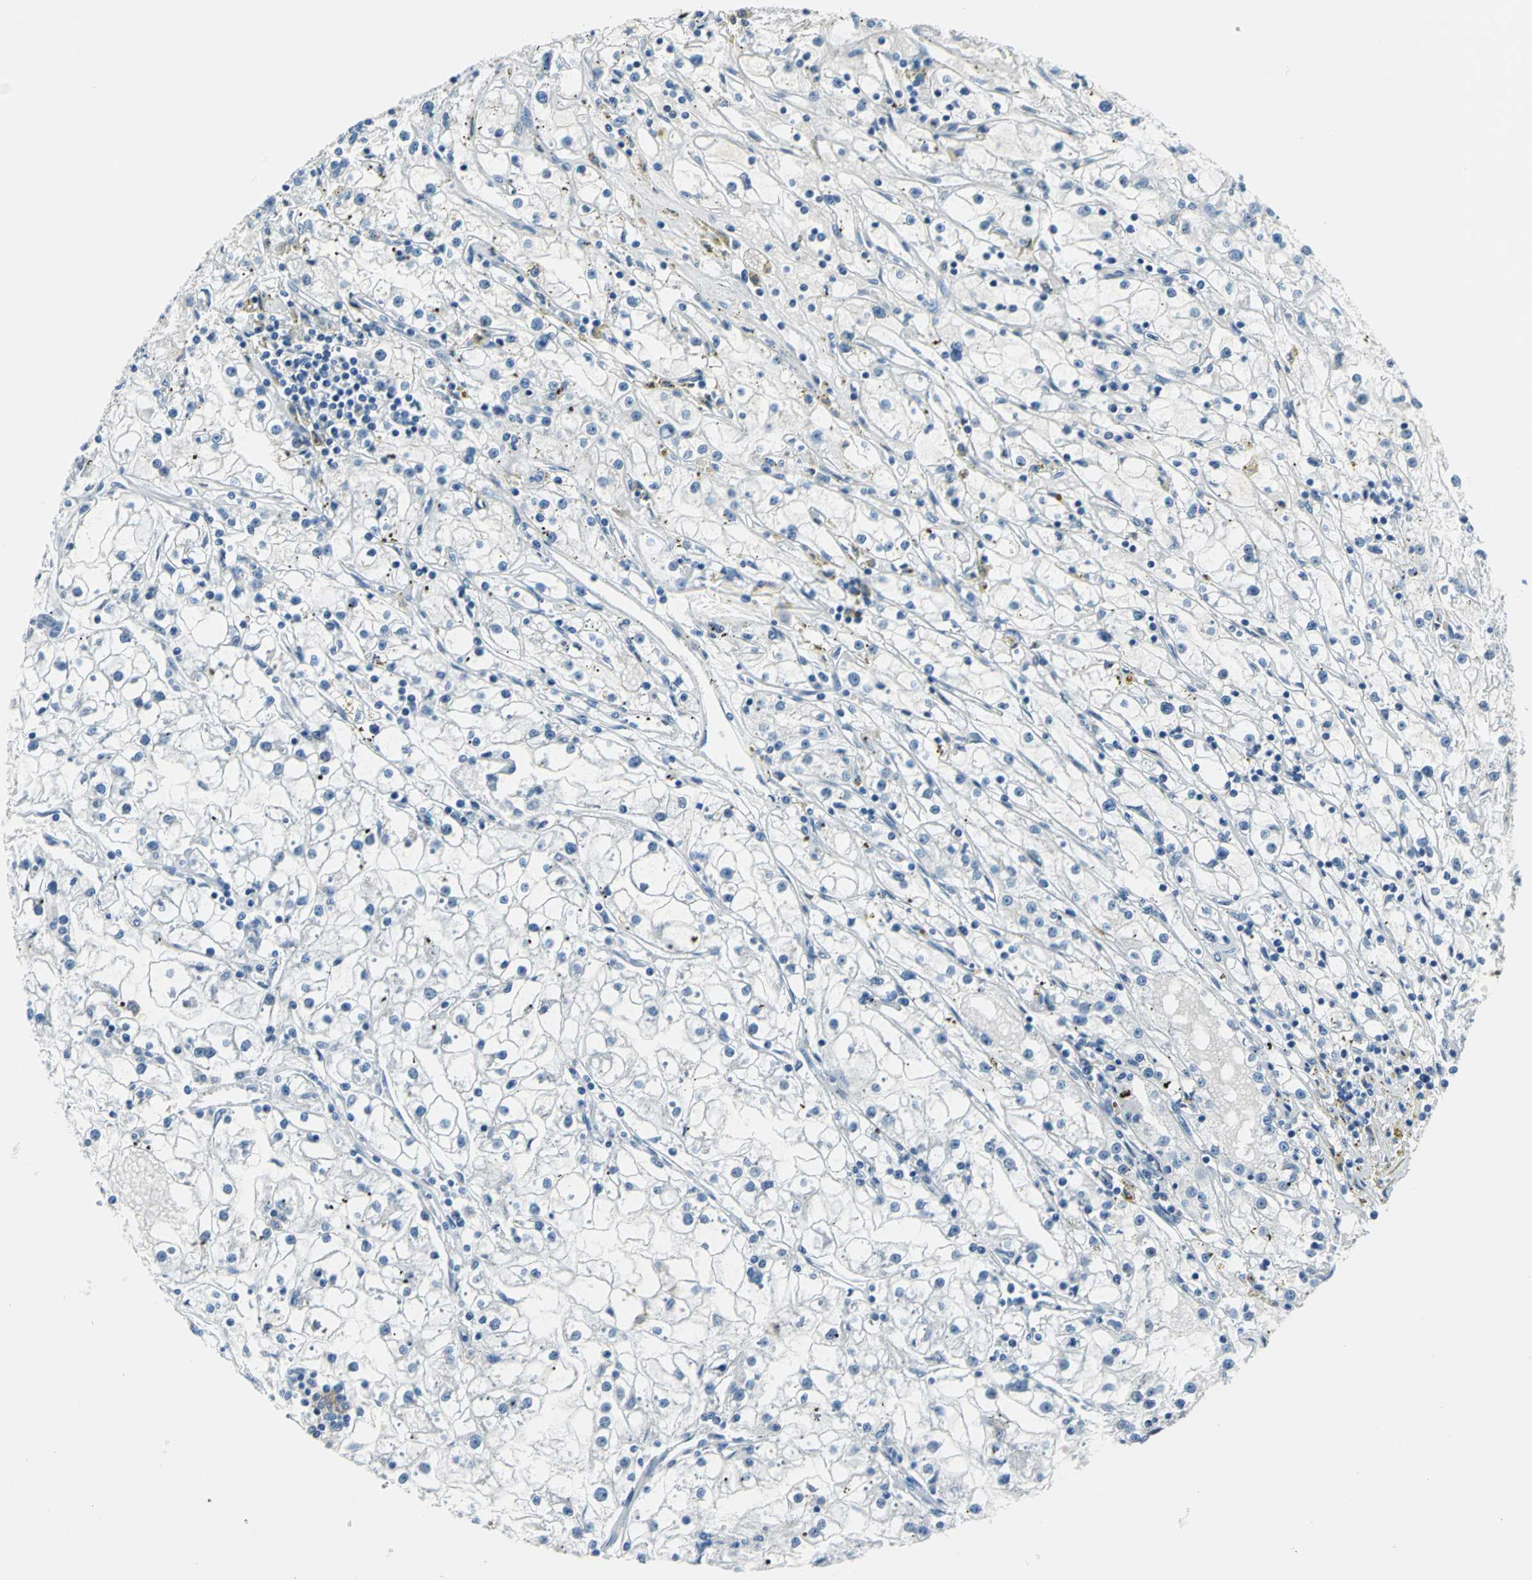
{"staining": {"intensity": "negative", "quantity": "none", "location": "none"}, "tissue": "renal cancer", "cell_type": "Tumor cells", "image_type": "cancer", "snomed": [{"axis": "morphology", "description": "Adenocarcinoma, NOS"}, {"axis": "topography", "description": "Kidney"}], "caption": "Immunohistochemistry (IHC) image of human renal cancer stained for a protein (brown), which displays no expression in tumor cells.", "gene": "ZNF415", "patient": {"sex": "male", "age": 56}}